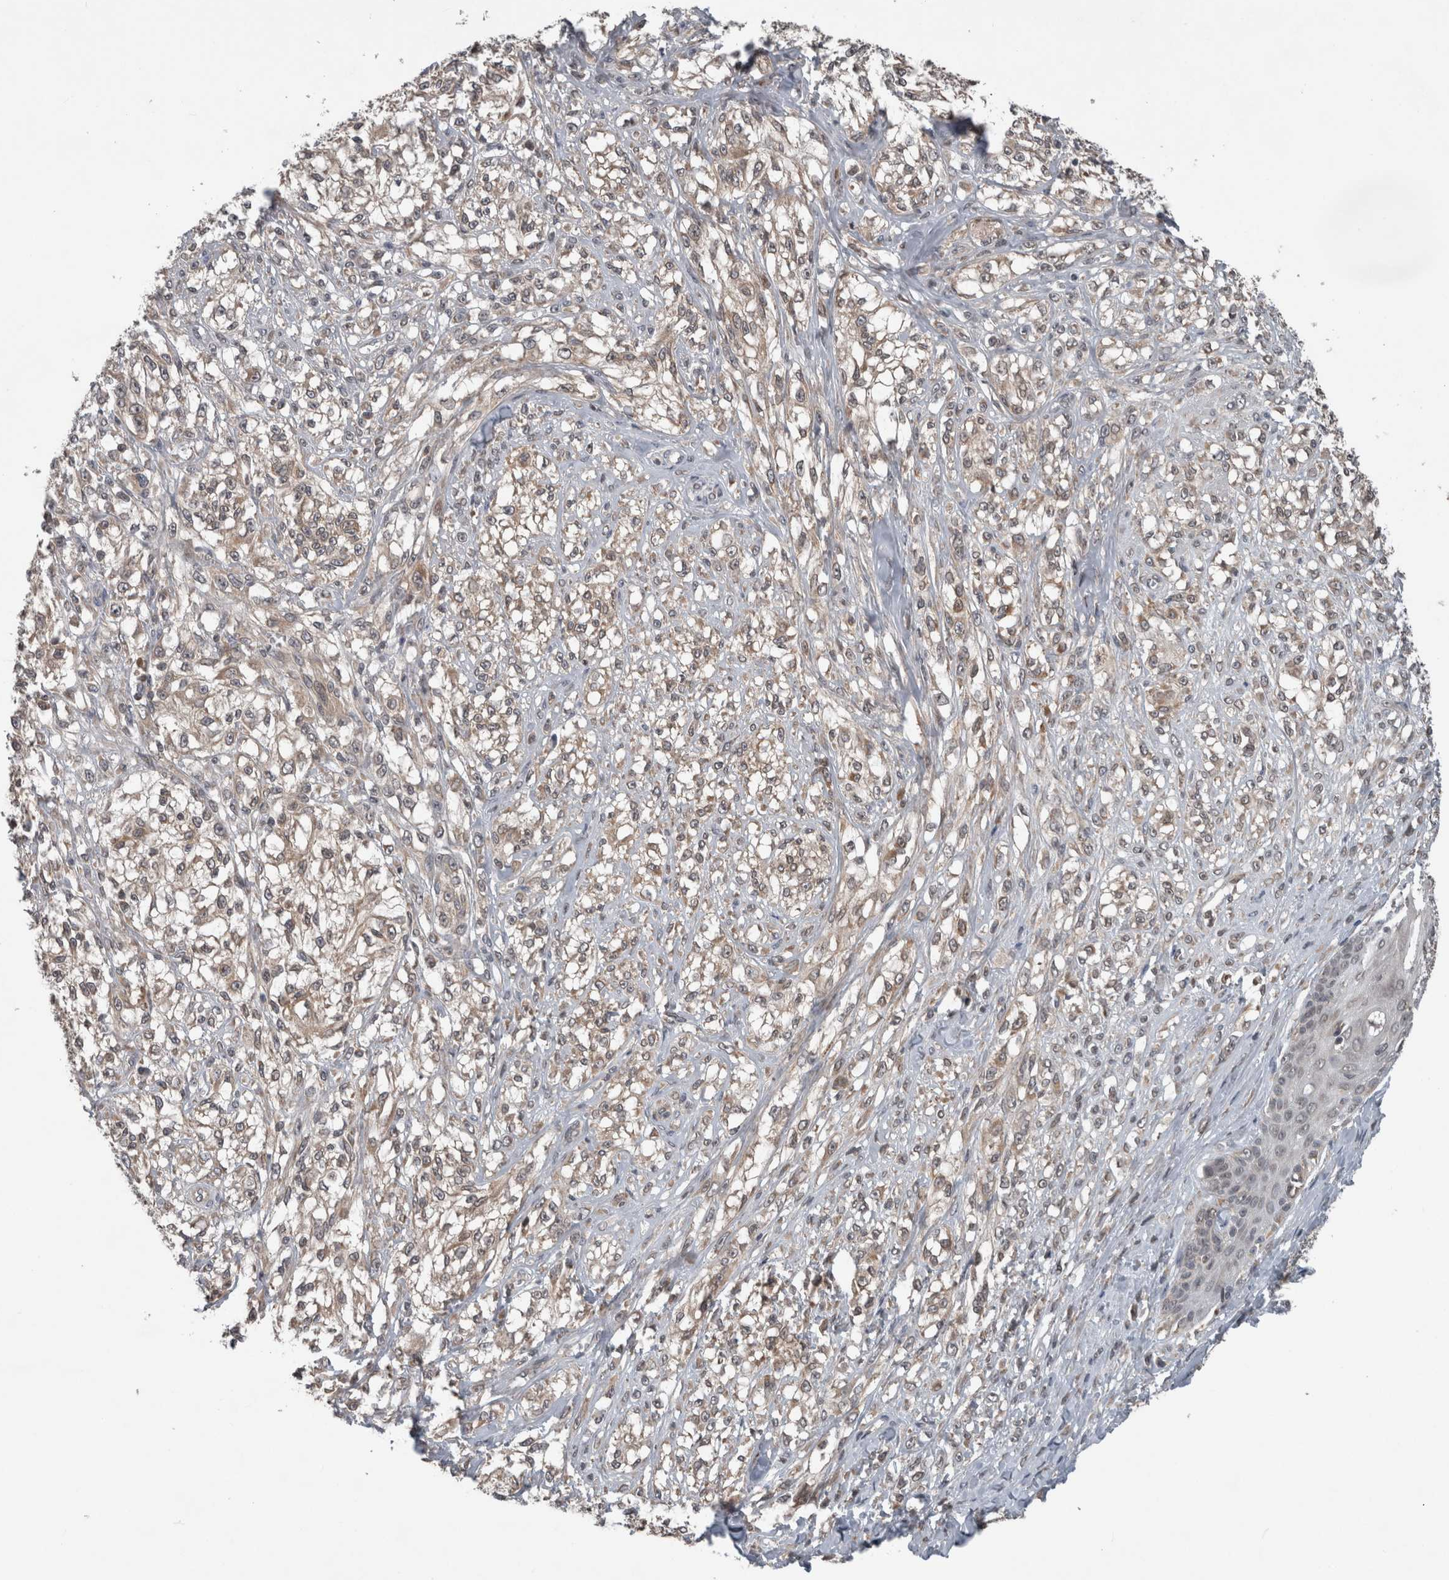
{"staining": {"intensity": "weak", "quantity": "<25%", "location": "cytoplasmic/membranous"}, "tissue": "melanoma", "cell_type": "Tumor cells", "image_type": "cancer", "snomed": [{"axis": "morphology", "description": "Malignant melanoma, NOS"}, {"axis": "topography", "description": "Skin of head"}], "caption": "Tumor cells show no significant positivity in malignant melanoma.", "gene": "ENY2", "patient": {"sex": "male", "age": 83}}